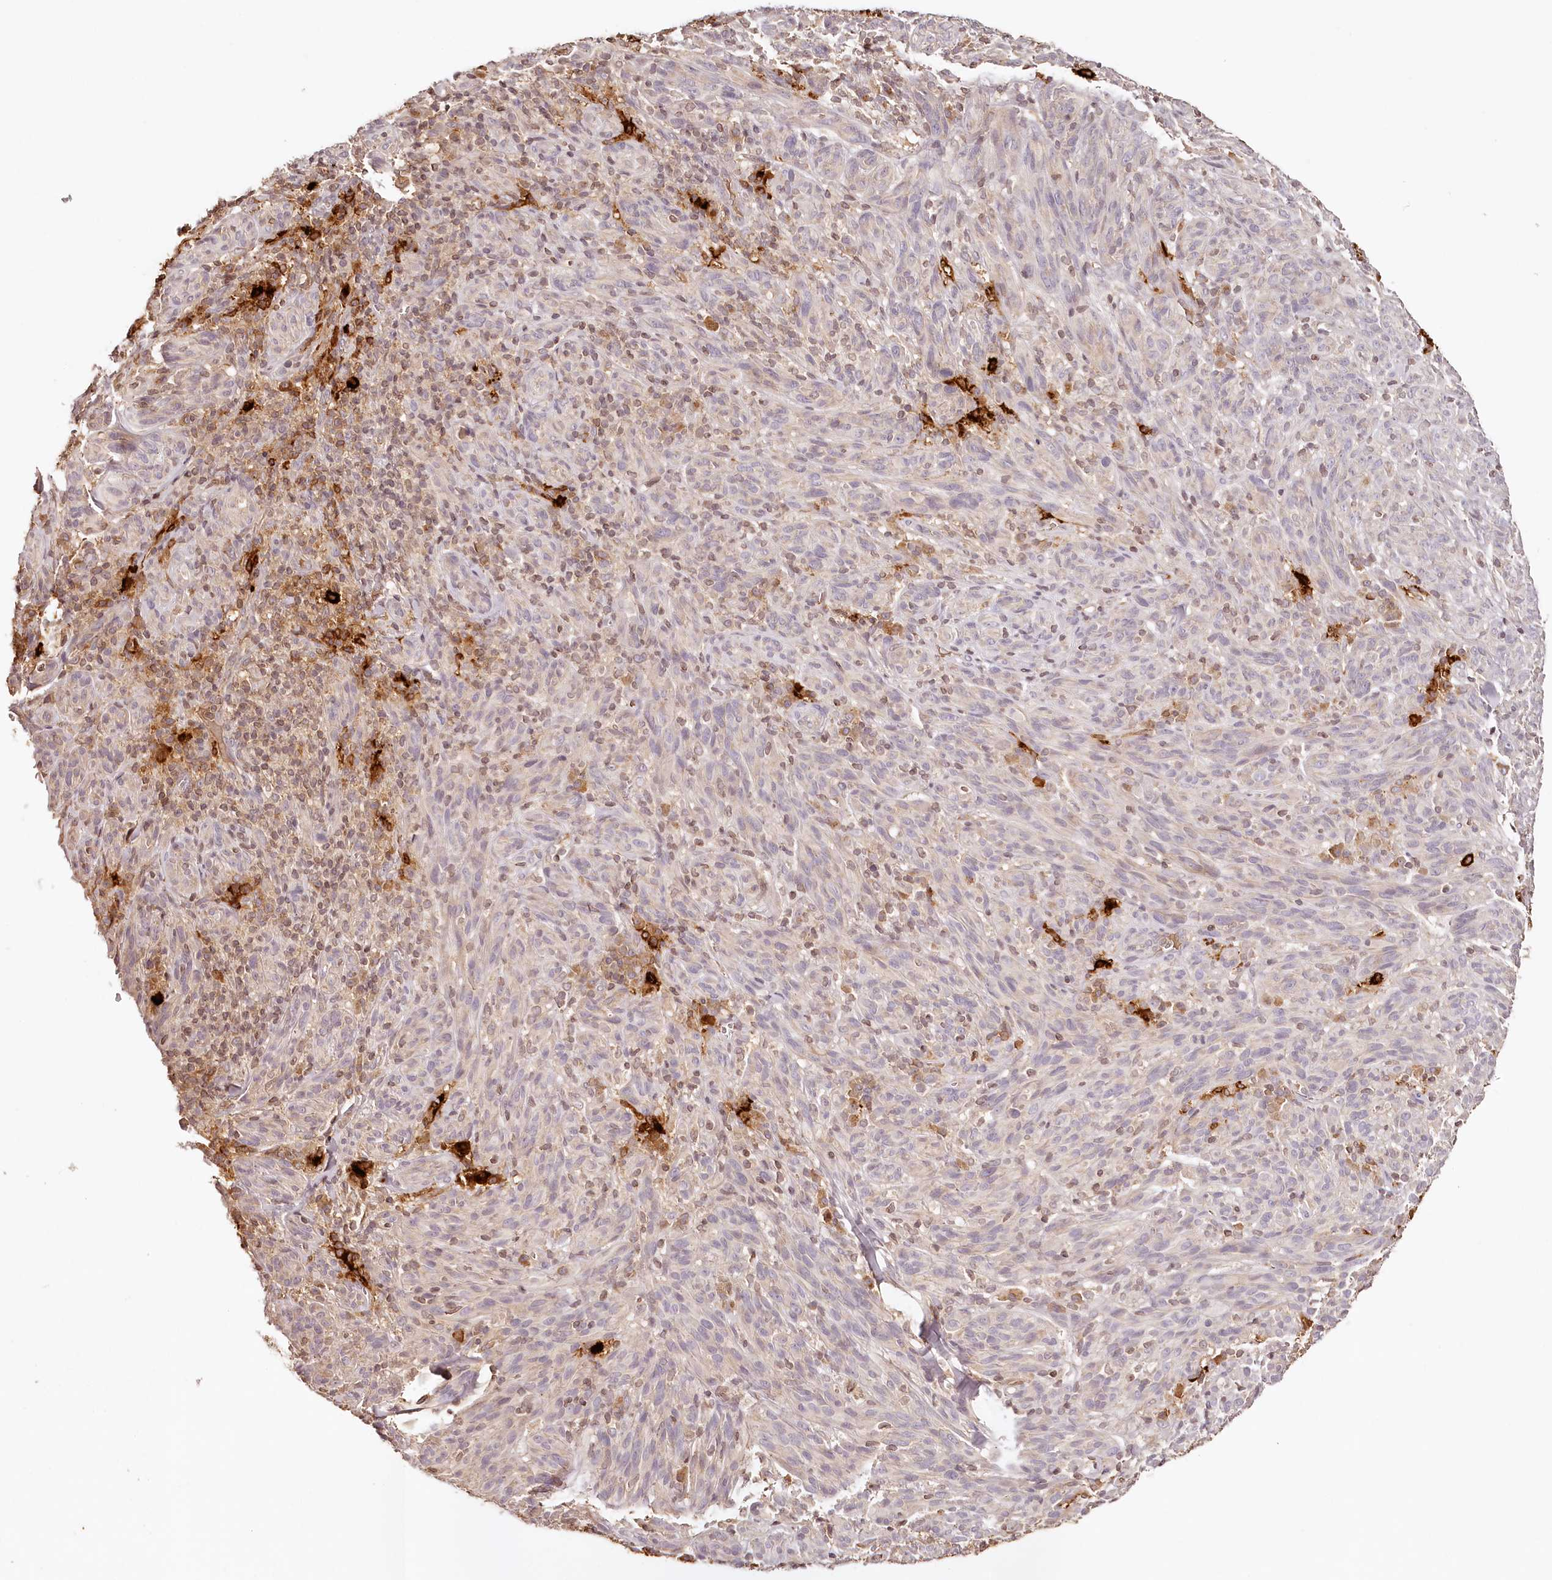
{"staining": {"intensity": "negative", "quantity": "none", "location": "none"}, "tissue": "melanoma", "cell_type": "Tumor cells", "image_type": "cancer", "snomed": [{"axis": "morphology", "description": "Malignant melanoma, NOS"}, {"axis": "topography", "description": "Skin of head"}], "caption": "Human melanoma stained for a protein using immunohistochemistry (IHC) exhibits no positivity in tumor cells.", "gene": "SYNGR1", "patient": {"sex": "male", "age": 96}}